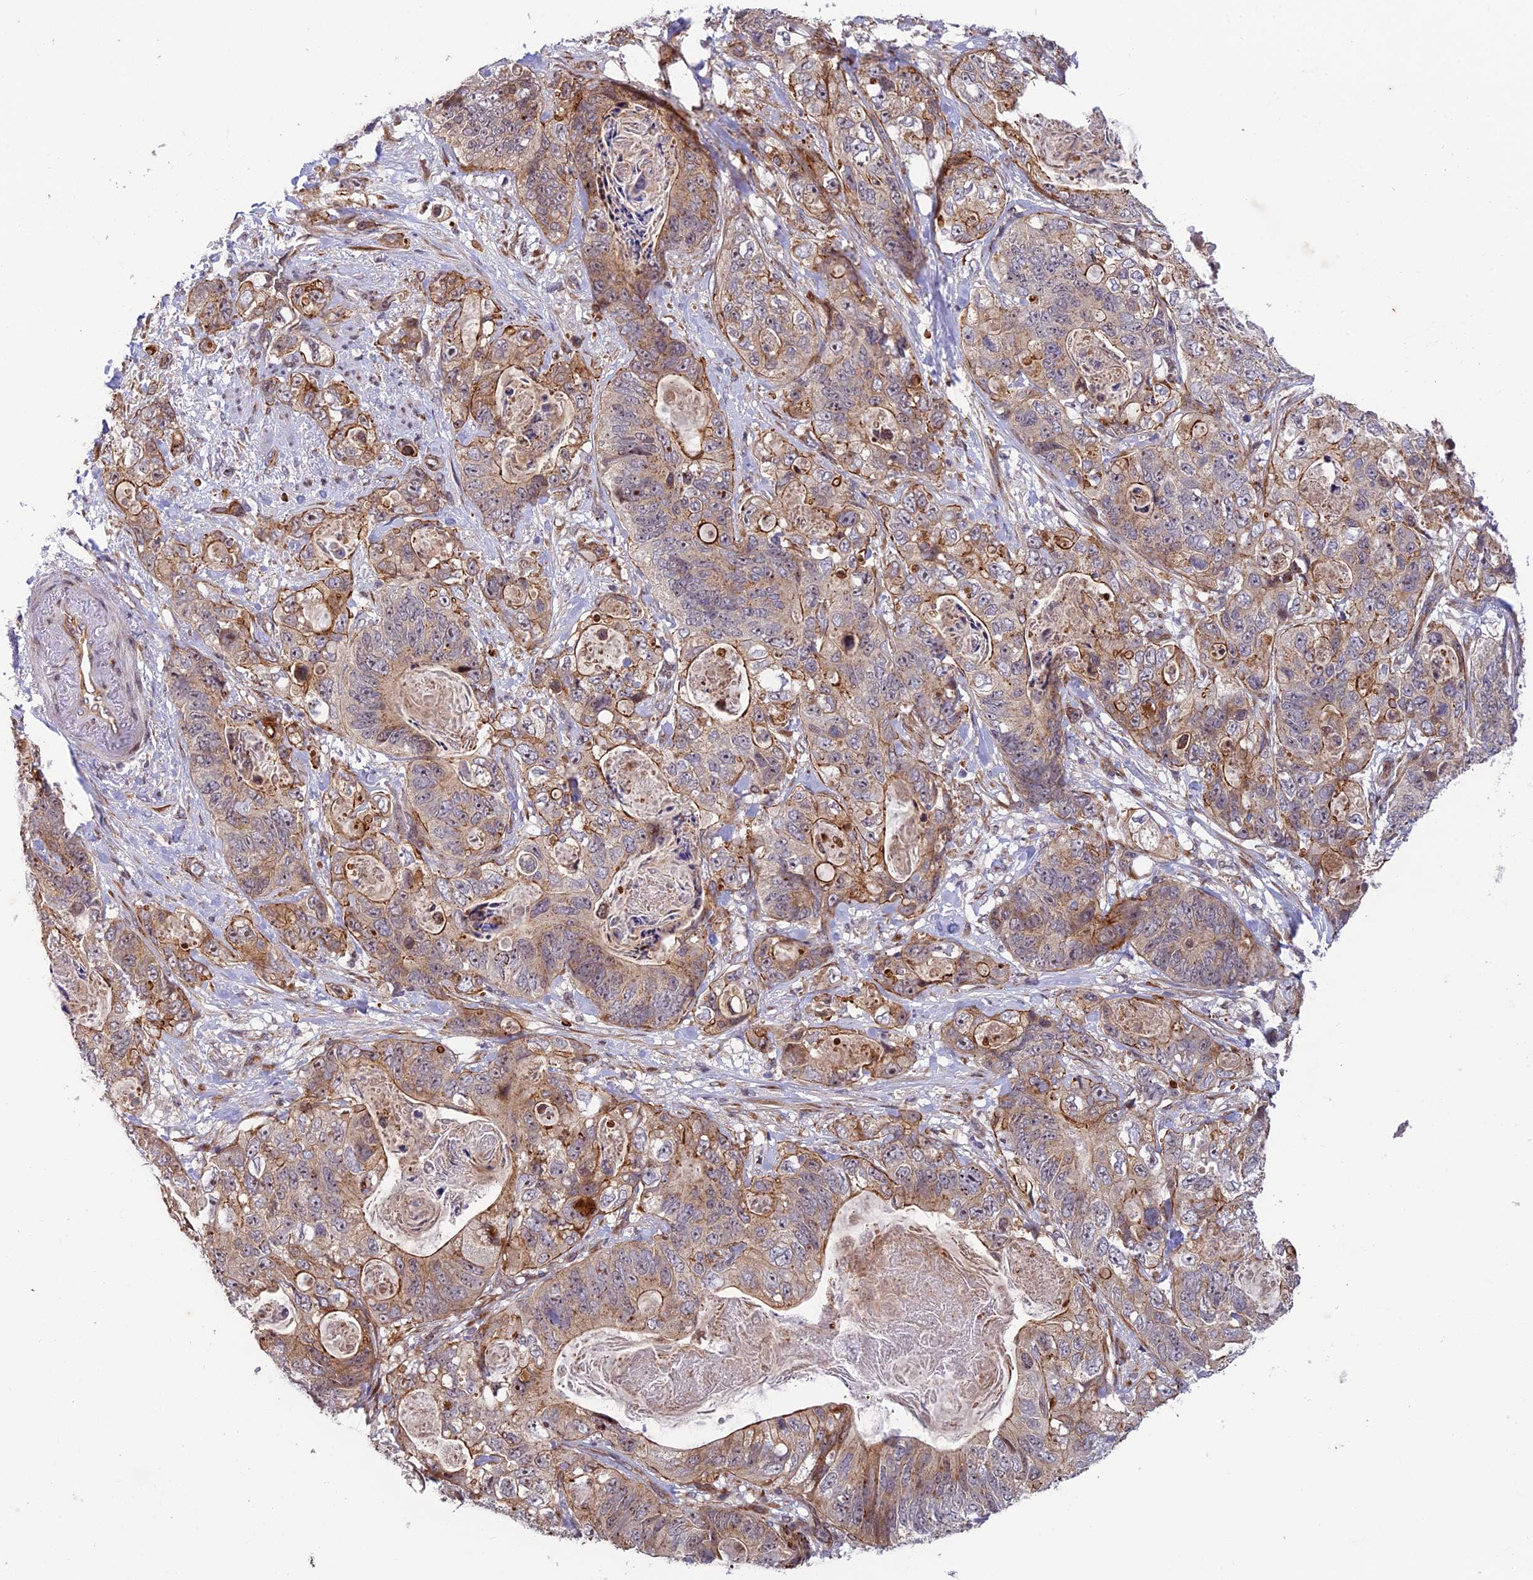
{"staining": {"intensity": "moderate", "quantity": "25%-75%", "location": "cytoplasmic/membranous"}, "tissue": "stomach cancer", "cell_type": "Tumor cells", "image_type": "cancer", "snomed": [{"axis": "morphology", "description": "Normal tissue, NOS"}, {"axis": "morphology", "description": "Adenocarcinoma, NOS"}, {"axis": "topography", "description": "Stomach"}], "caption": "Stomach cancer stained with a protein marker displays moderate staining in tumor cells.", "gene": "SMIM7", "patient": {"sex": "female", "age": 89}}